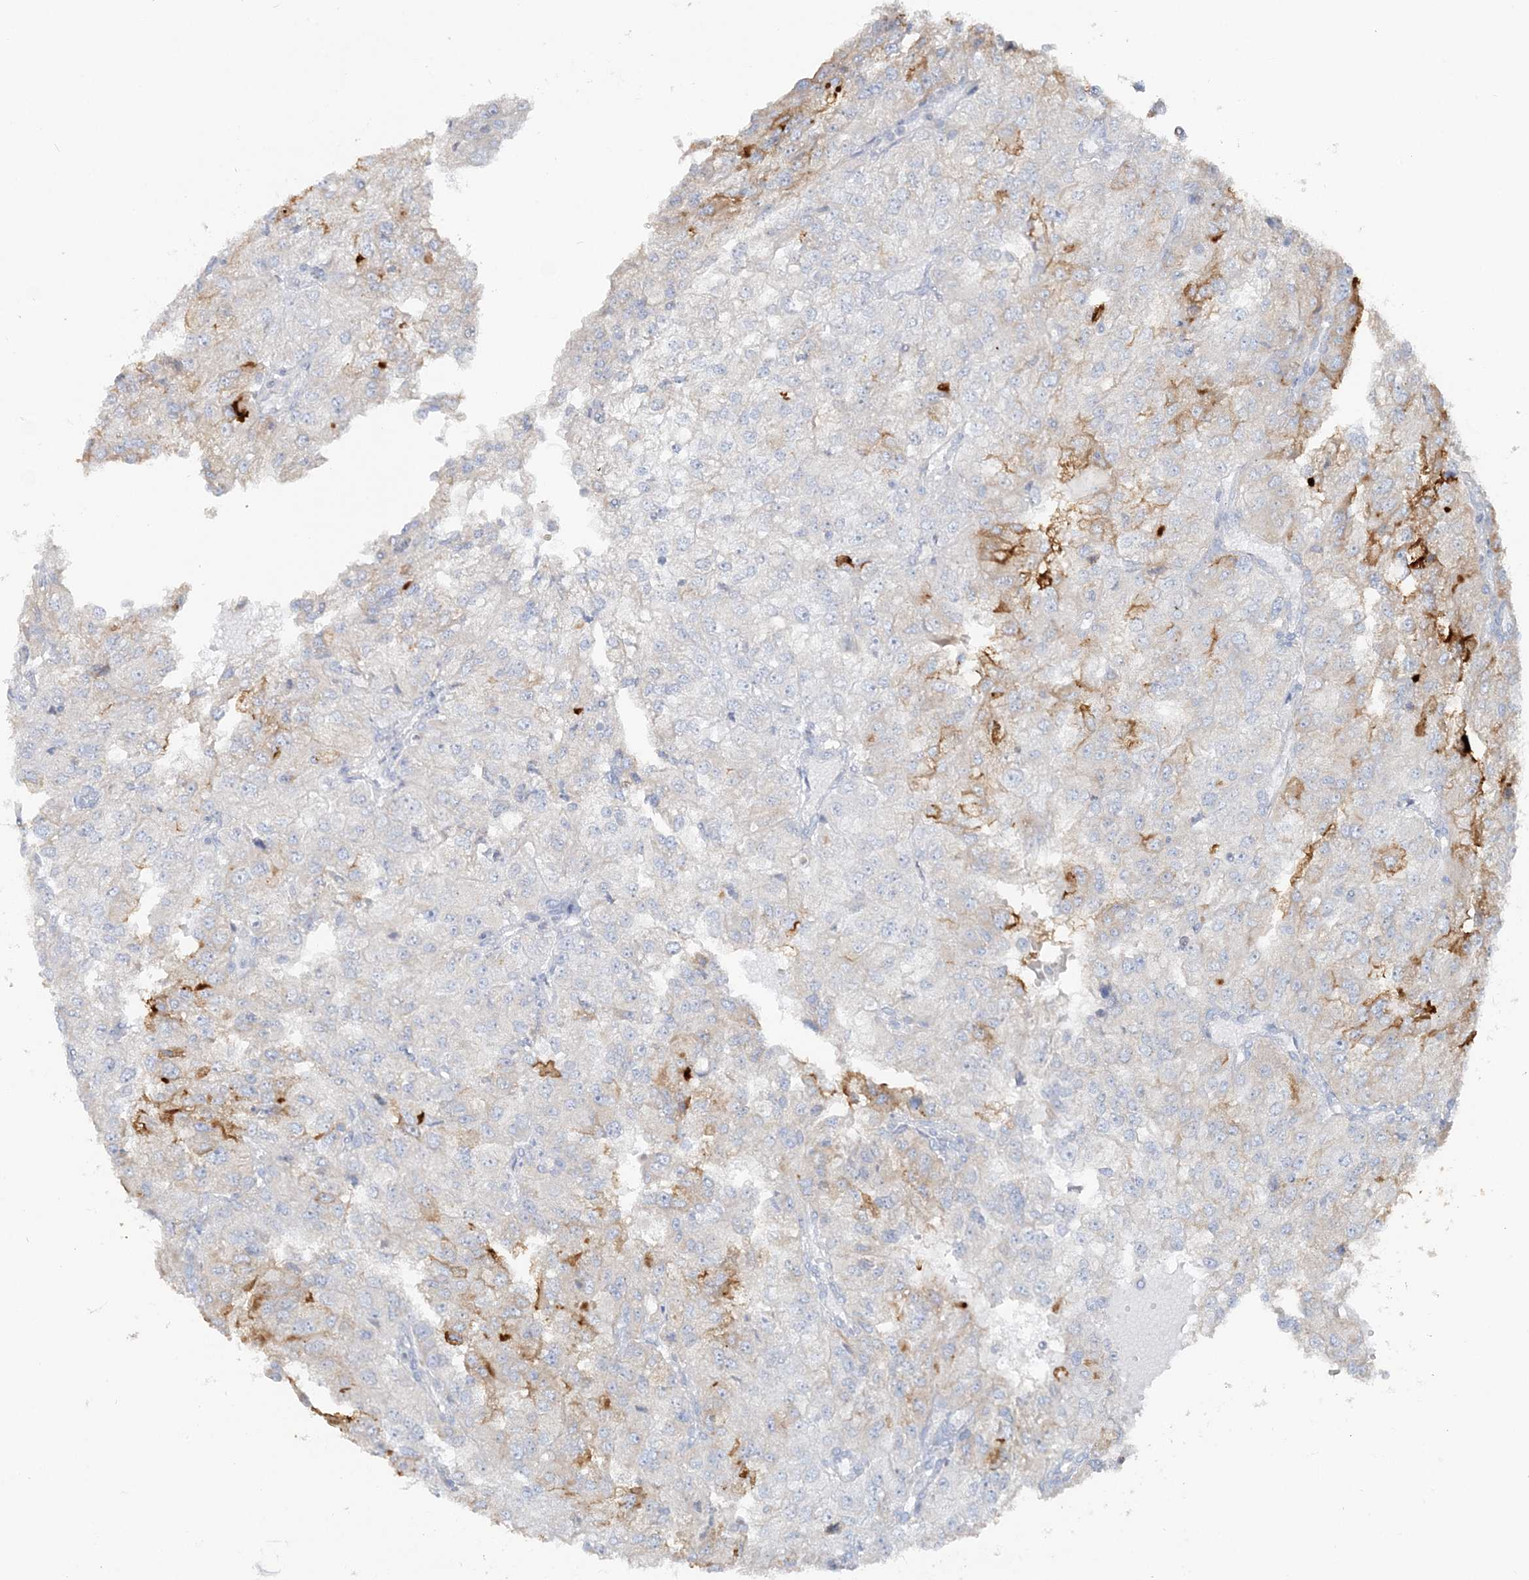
{"staining": {"intensity": "moderate", "quantity": "<25%", "location": "cytoplasmic/membranous"}, "tissue": "renal cancer", "cell_type": "Tumor cells", "image_type": "cancer", "snomed": [{"axis": "morphology", "description": "Adenocarcinoma, NOS"}, {"axis": "topography", "description": "Kidney"}], "caption": "Renal cancer stained for a protein (brown) displays moderate cytoplasmic/membranous positive staining in about <25% of tumor cells.", "gene": "TBC1D5", "patient": {"sex": "female", "age": 54}}